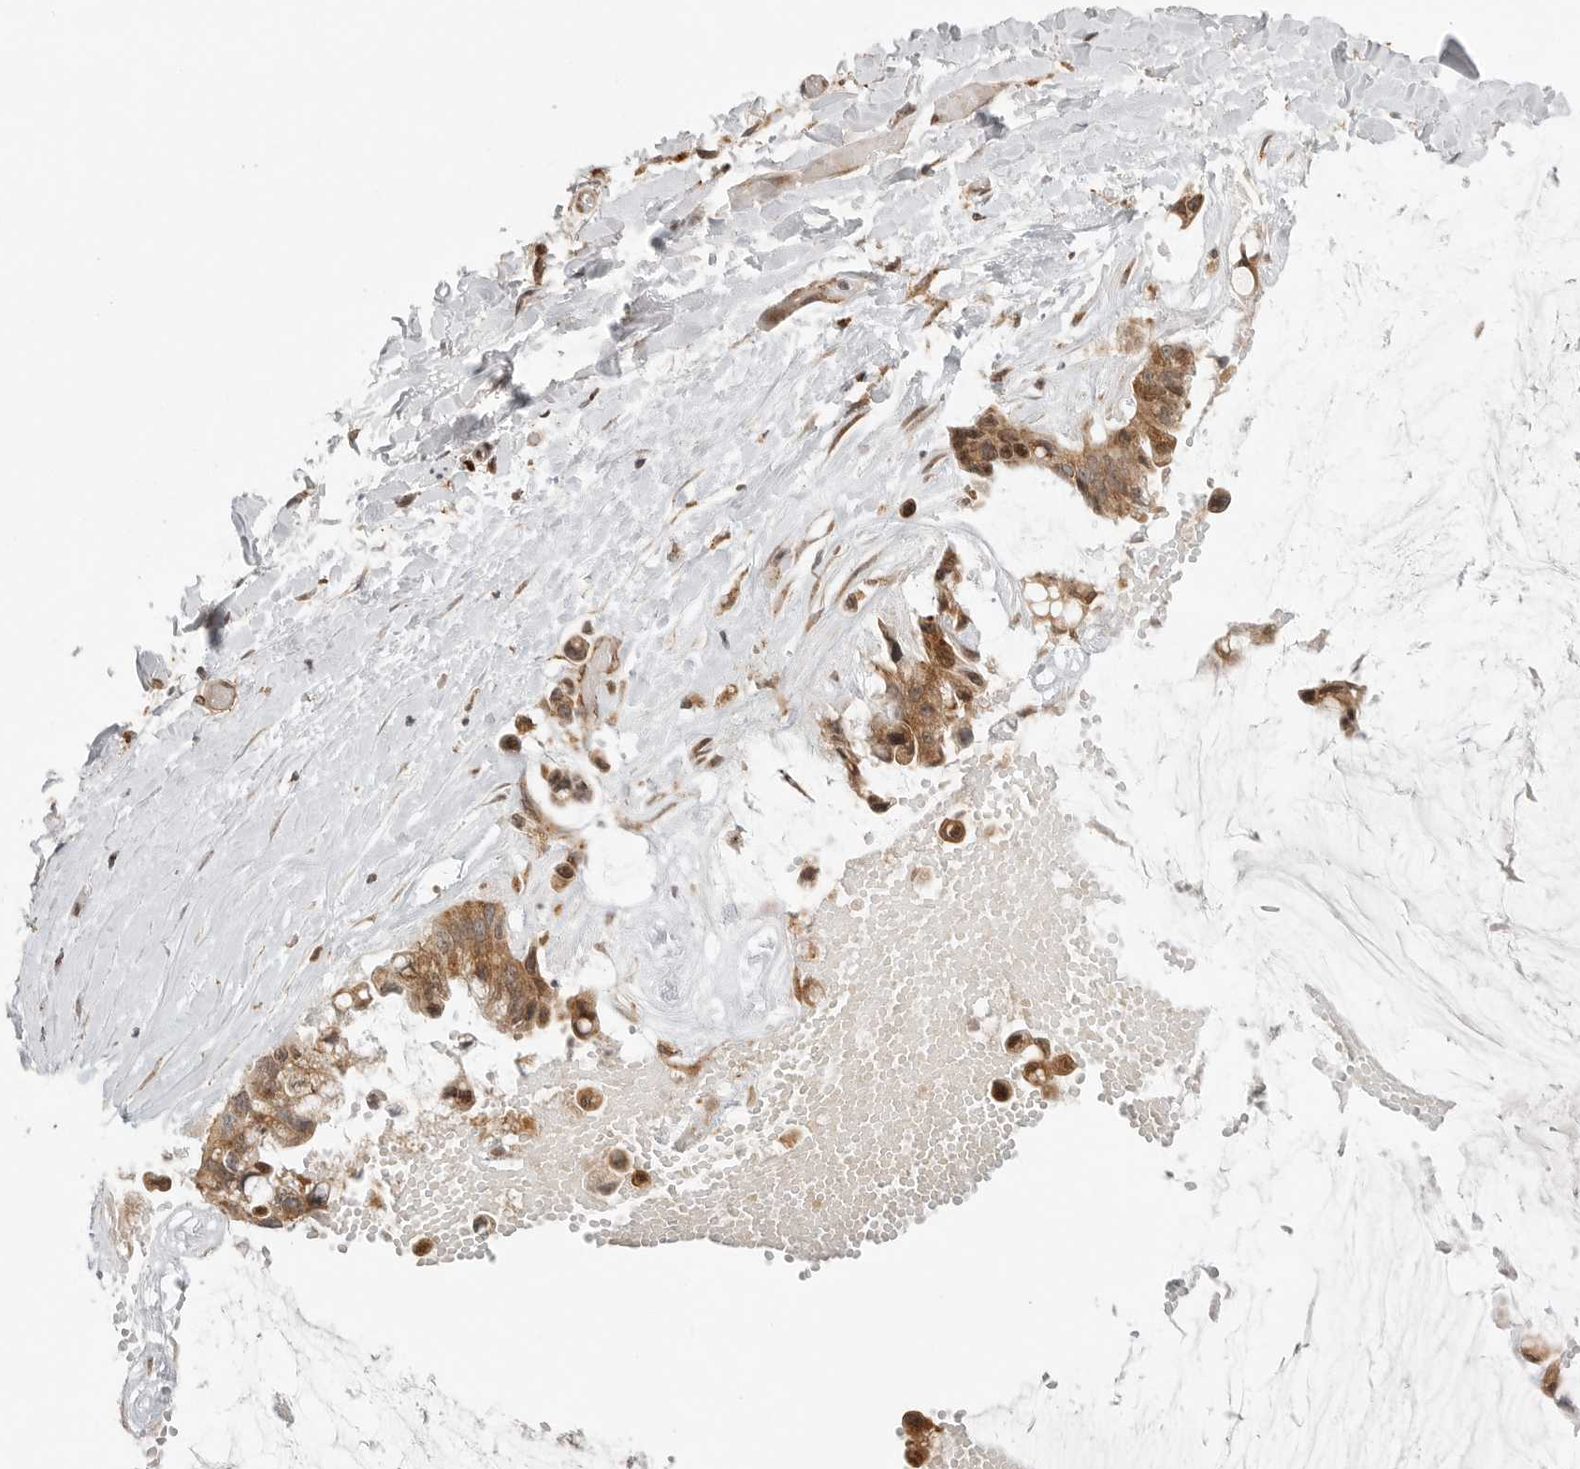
{"staining": {"intensity": "moderate", "quantity": ">75%", "location": "cytoplasmic/membranous"}, "tissue": "ovarian cancer", "cell_type": "Tumor cells", "image_type": "cancer", "snomed": [{"axis": "morphology", "description": "Cystadenocarcinoma, mucinous, NOS"}, {"axis": "topography", "description": "Ovary"}], "caption": "Ovarian mucinous cystadenocarcinoma stained with DAB immunohistochemistry (IHC) shows medium levels of moderate cytoplasmic/membranous expression in approximately >75% of tumor cells.", "gene": "IDUA", "patient": {"sex": "female", "age": 39}}